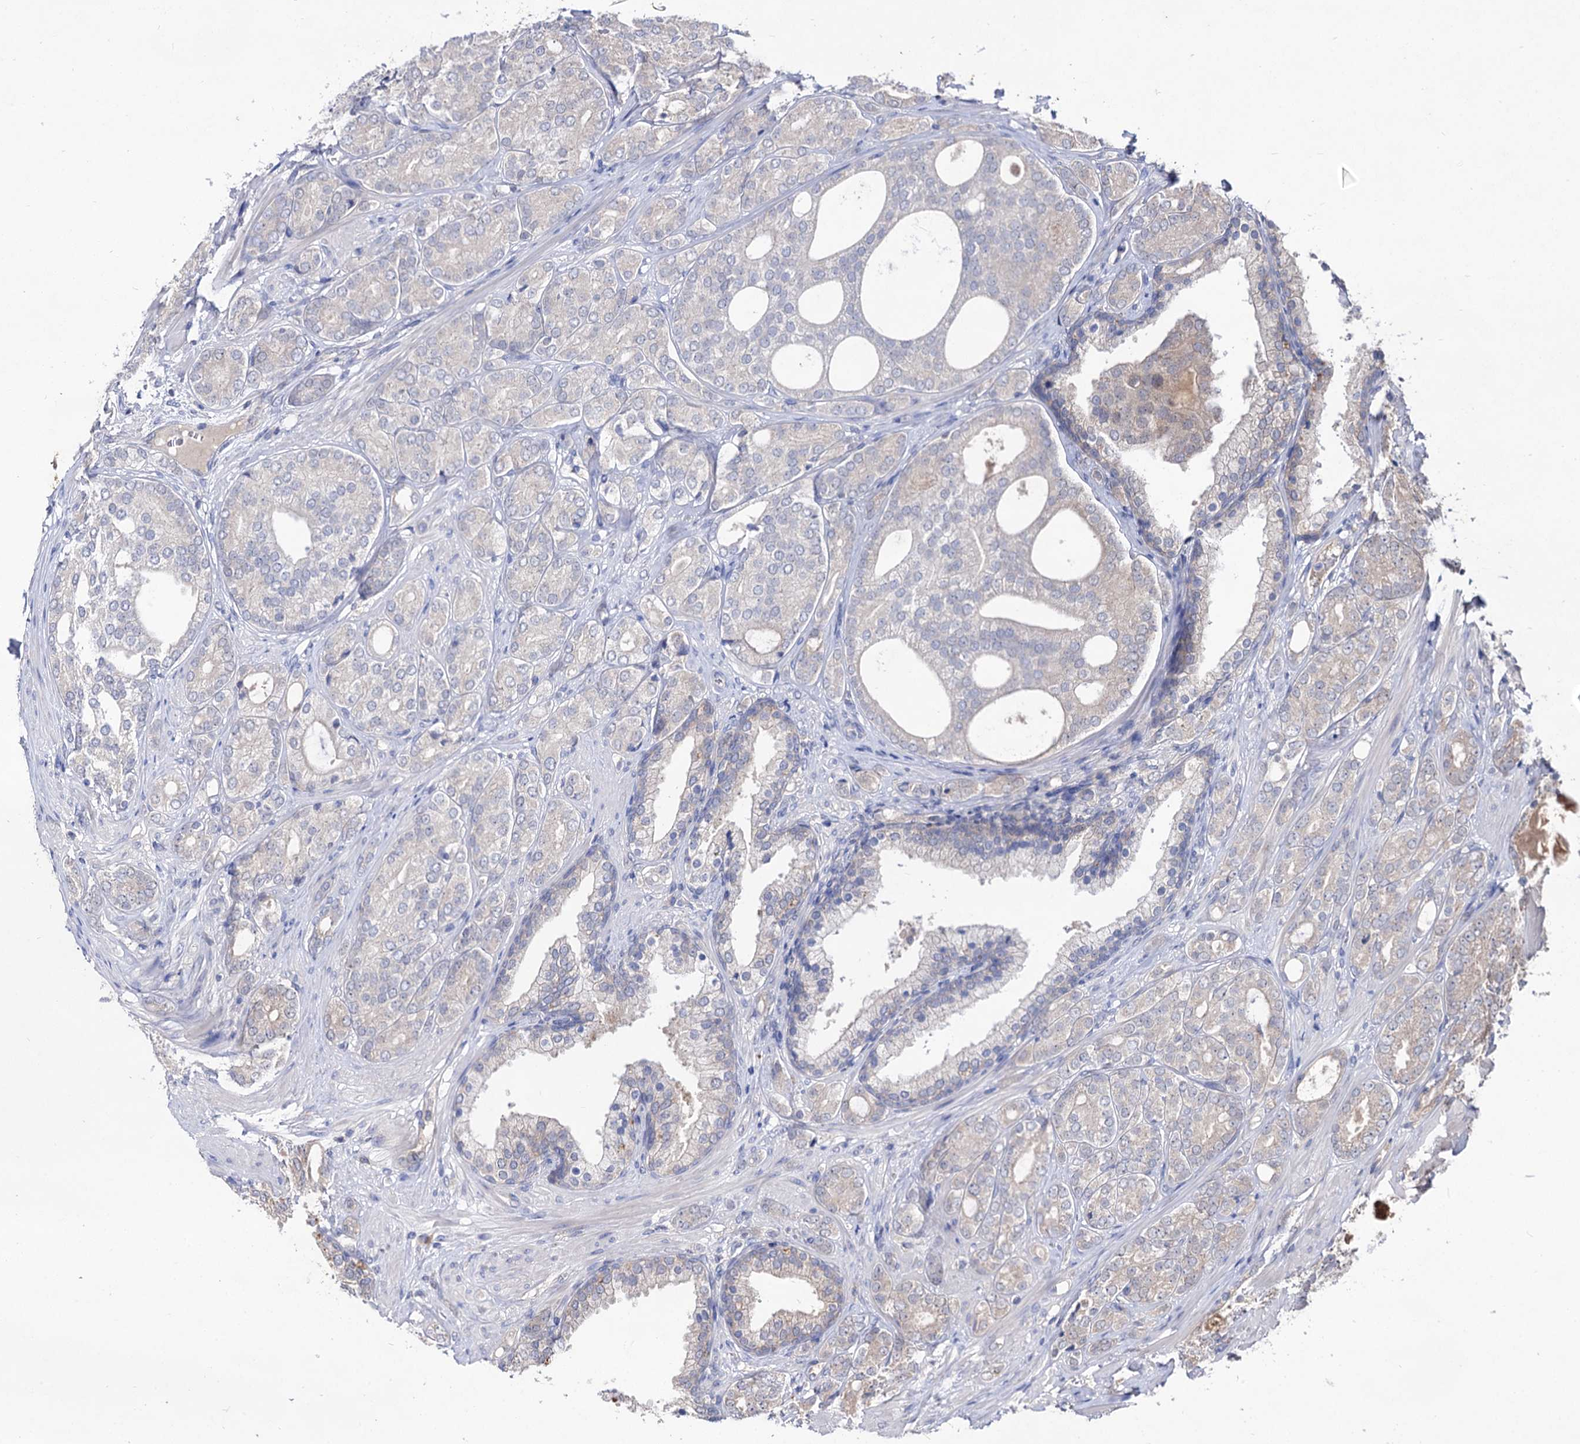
{"staining": {"intensity": "negative", "quantity": "none", "location": "none"}, "tissue": "prostate cancer", "cell_type": "Tumor cells", "image_type": "cancer", "snomed": [{"axis": "morphology", "description": "Adenocarcinoma, High grade"}, {"axis": "topography", "description": "Prostate"}], "caption": "High magnification brightfield microscopy of prostate adenocarcinoma (high-grade) stained with DAB (3,3'-diaminobenzidine) (brown) and counterstained with hematoxylin (blue): tumor cells show no significant expression.", "gene": "ACTR6", "patient": {"sex": "male", "age": 60}}